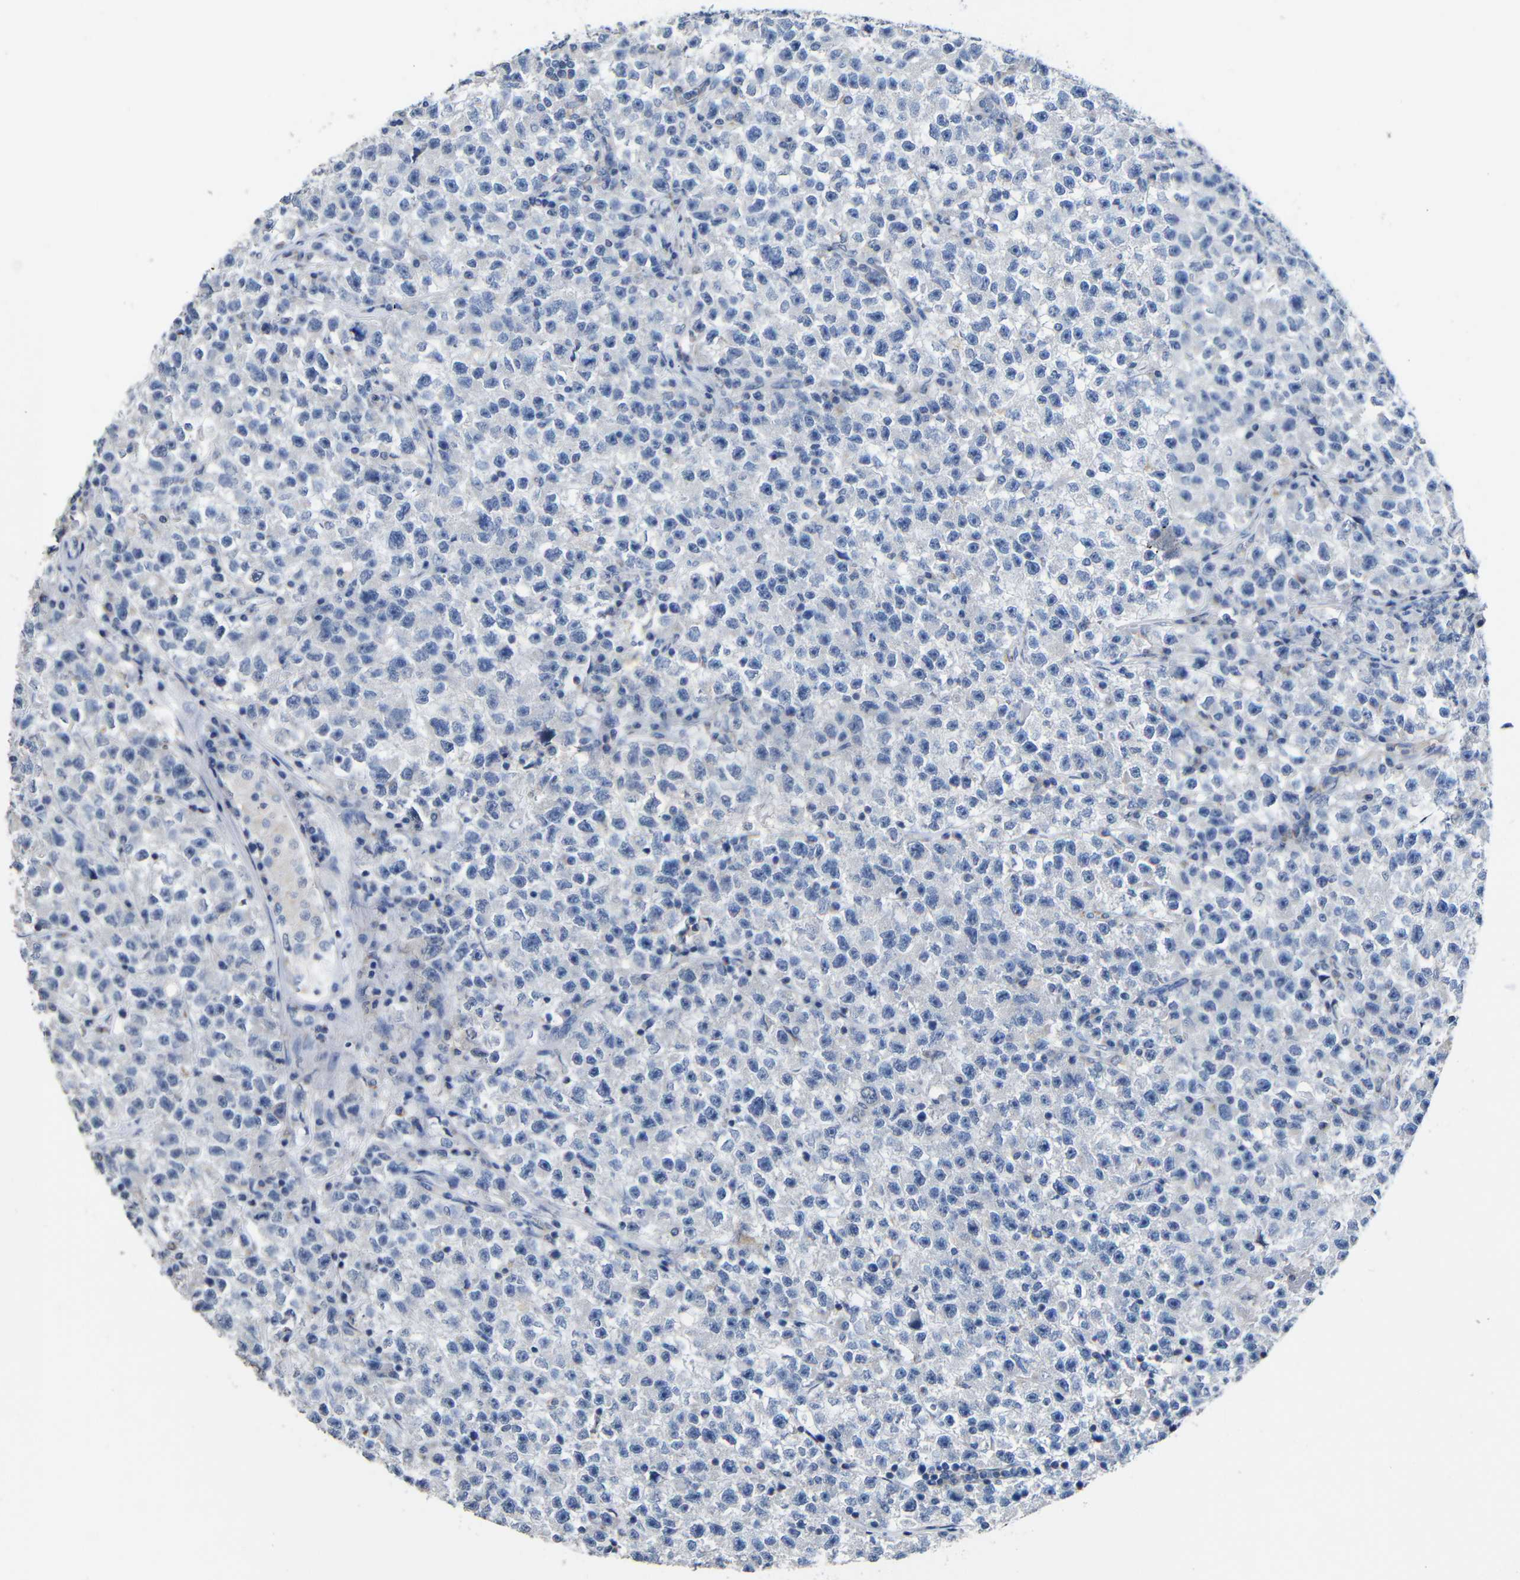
{"staining": {"intensity": "negative", "quantity": "none", "location": "none"}, "tissue": "testis cancer", "cell_type": "Tumor cells", "image_type": "cancer", "snomed": [{"axis": "morphology", "description": "Seminoma, NOS"}, {"axis": "topography", "description": "Testis"}], "caption": "The image reveals no significant expression in tumor cells of testis cancer (seminoma).", "gene": "MAOA", "patient": {"sex": "male", "age": 22}}